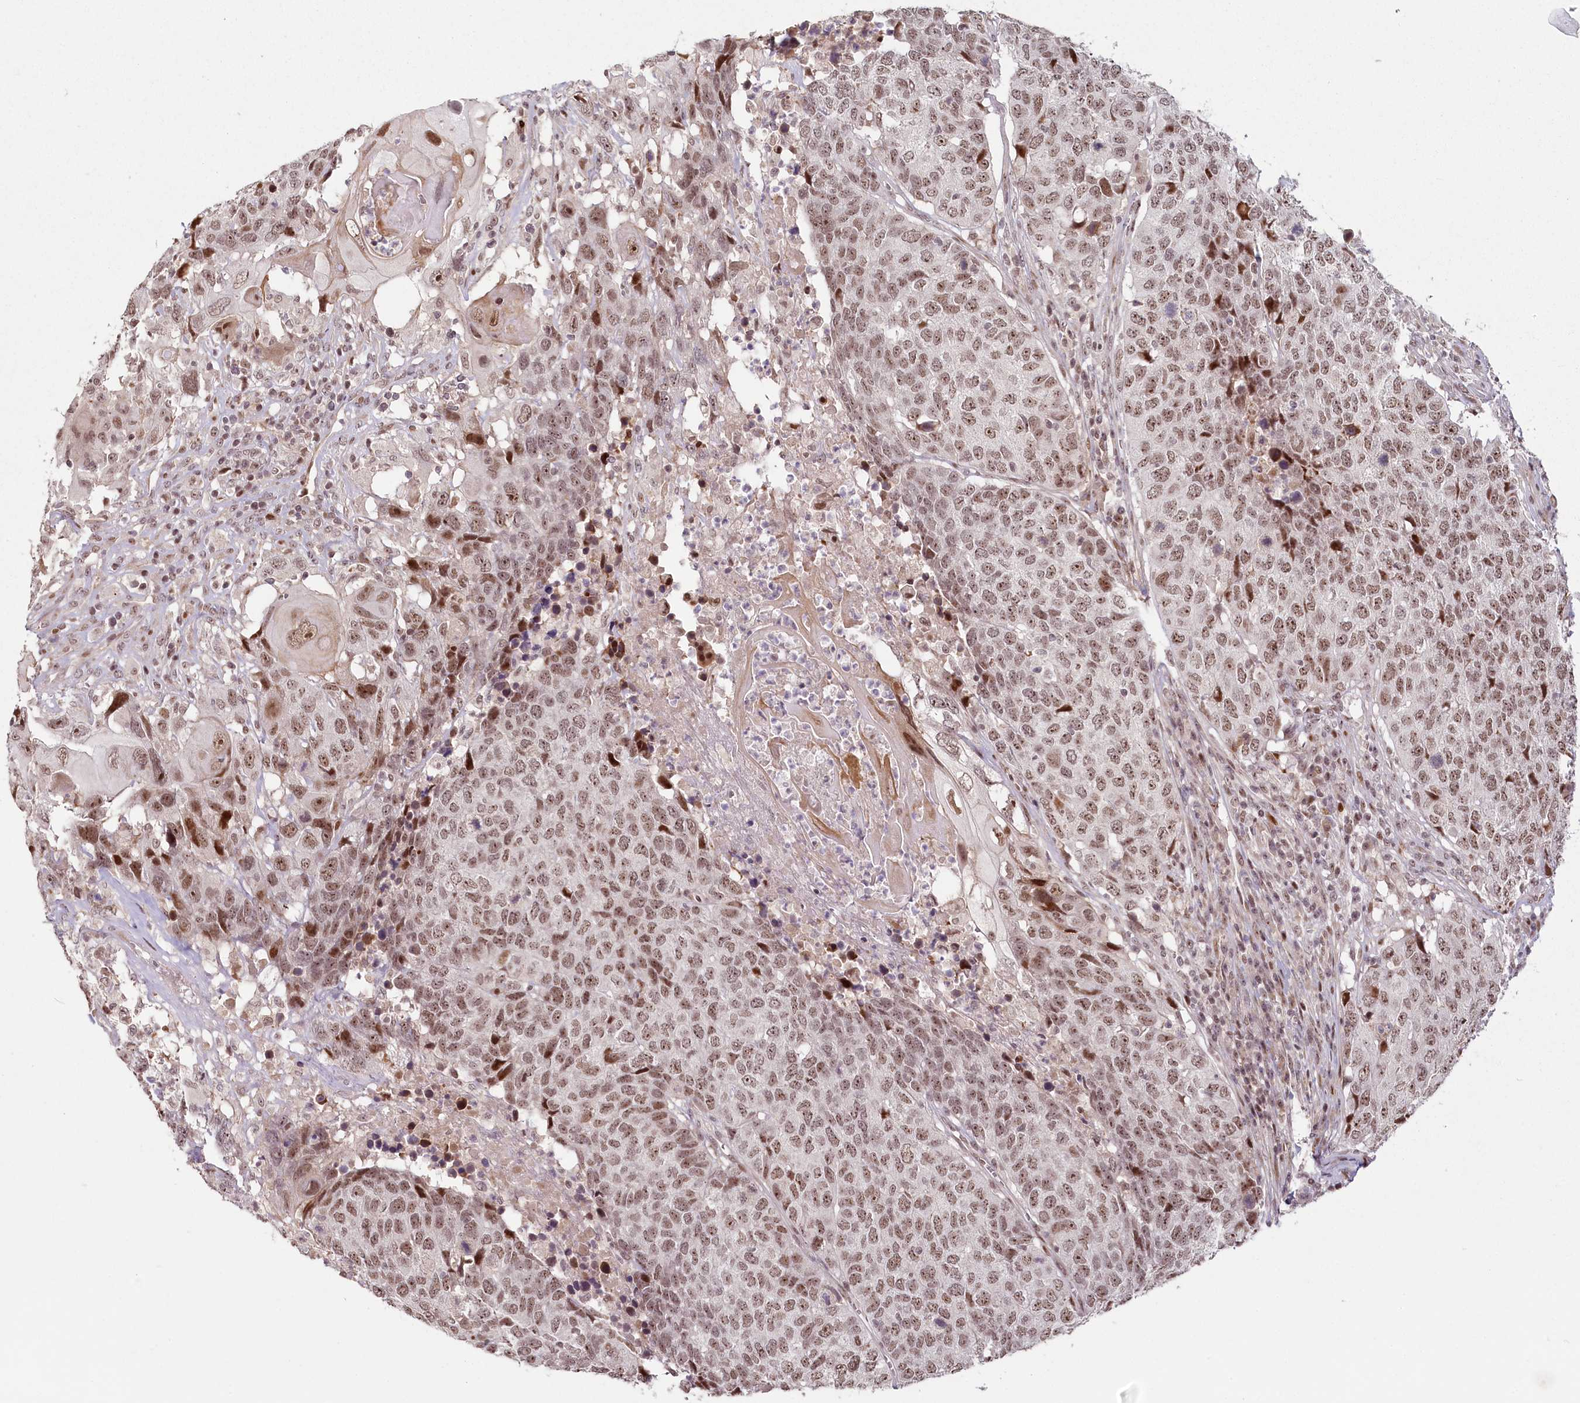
{"staining": {"intensity": "moderate", "quantity": ">75%", "location": "nuclear"}, "tissue": "head and neck cancer", "cell_type": "Tumor cells", "image_type": "cancer", "snomed": [{"axis": "morphology", "description": "Squamous cell carcinoma, NOS"}, {"axis": "topography", "description": "Head-Neck"}], "caption": "DAB (3,3'-diaminobenzidine) immunohistochemical staining of squamous cell carcinoma (head and neck) exhibits moderate nuclear protein staining in approximately >75% of tumor cells. The protein of interest is shown in brown color, while the nuclei are stained blue.", "gene": "FAM204A", "patient": {"sex": "male", "age": 66}}